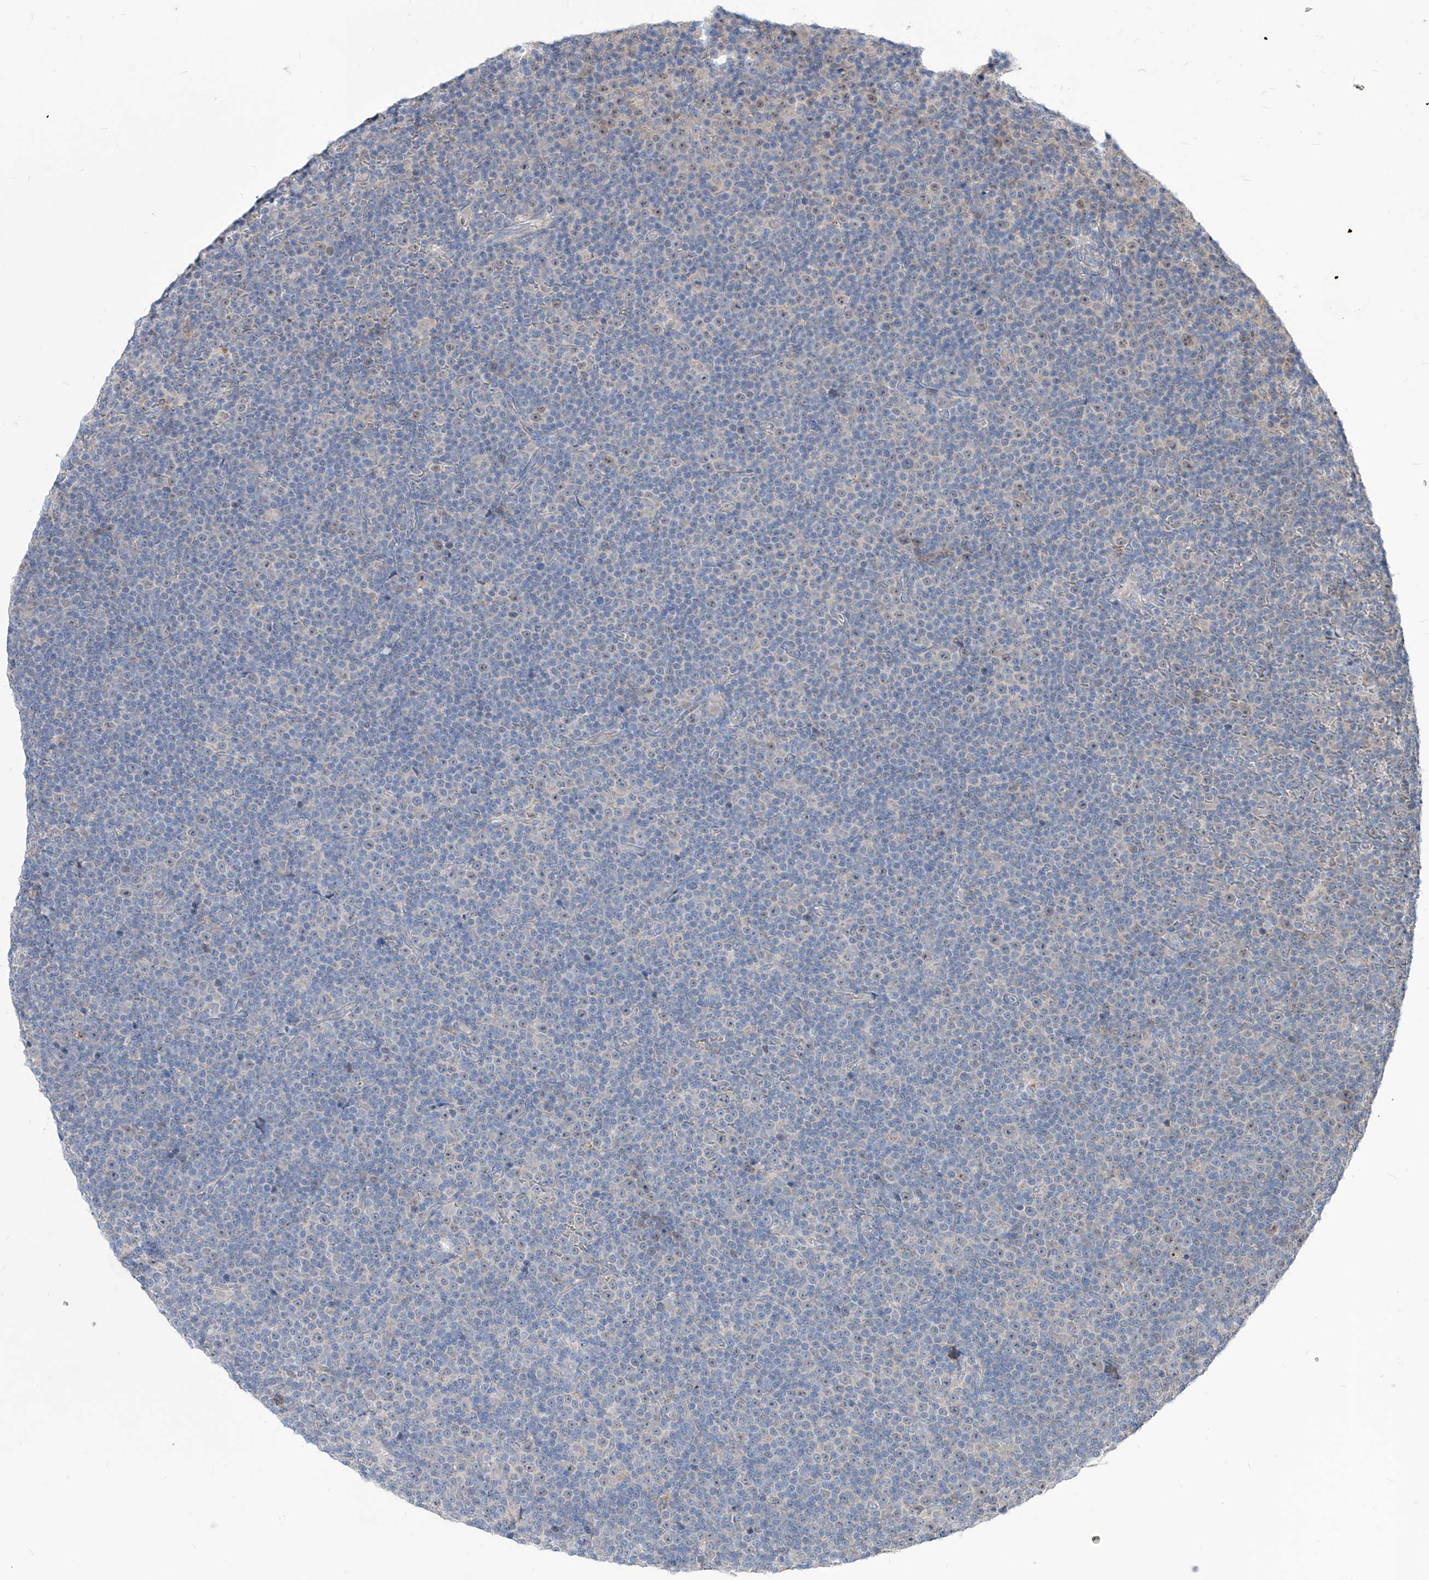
{"staining": {"intensity": "negative", "quantity": "none", "location": "none"}, "tissue": "lymphoma", "cell_type": "Tumor cells", "image_type": "cancer", "snomed": [{"axis": "morphology", "description": "Malignant lymphoma, non-Hodgkin's type, Low grade"}, {"axis": "topography", "description": "Lymph node"}], "caption": "DAB (3,3'-diaminobenzidine) immunohistochemical staining of human lymphoma shows no significant expression in tumor cells. The staining was performed using DAB to visualize the protein expression in brown, while the nuclei were stained in blue with hematoxylin (Magnification: 20x).", "gene": "AGPS", "patient": {"sex": "female", "age": 67}}